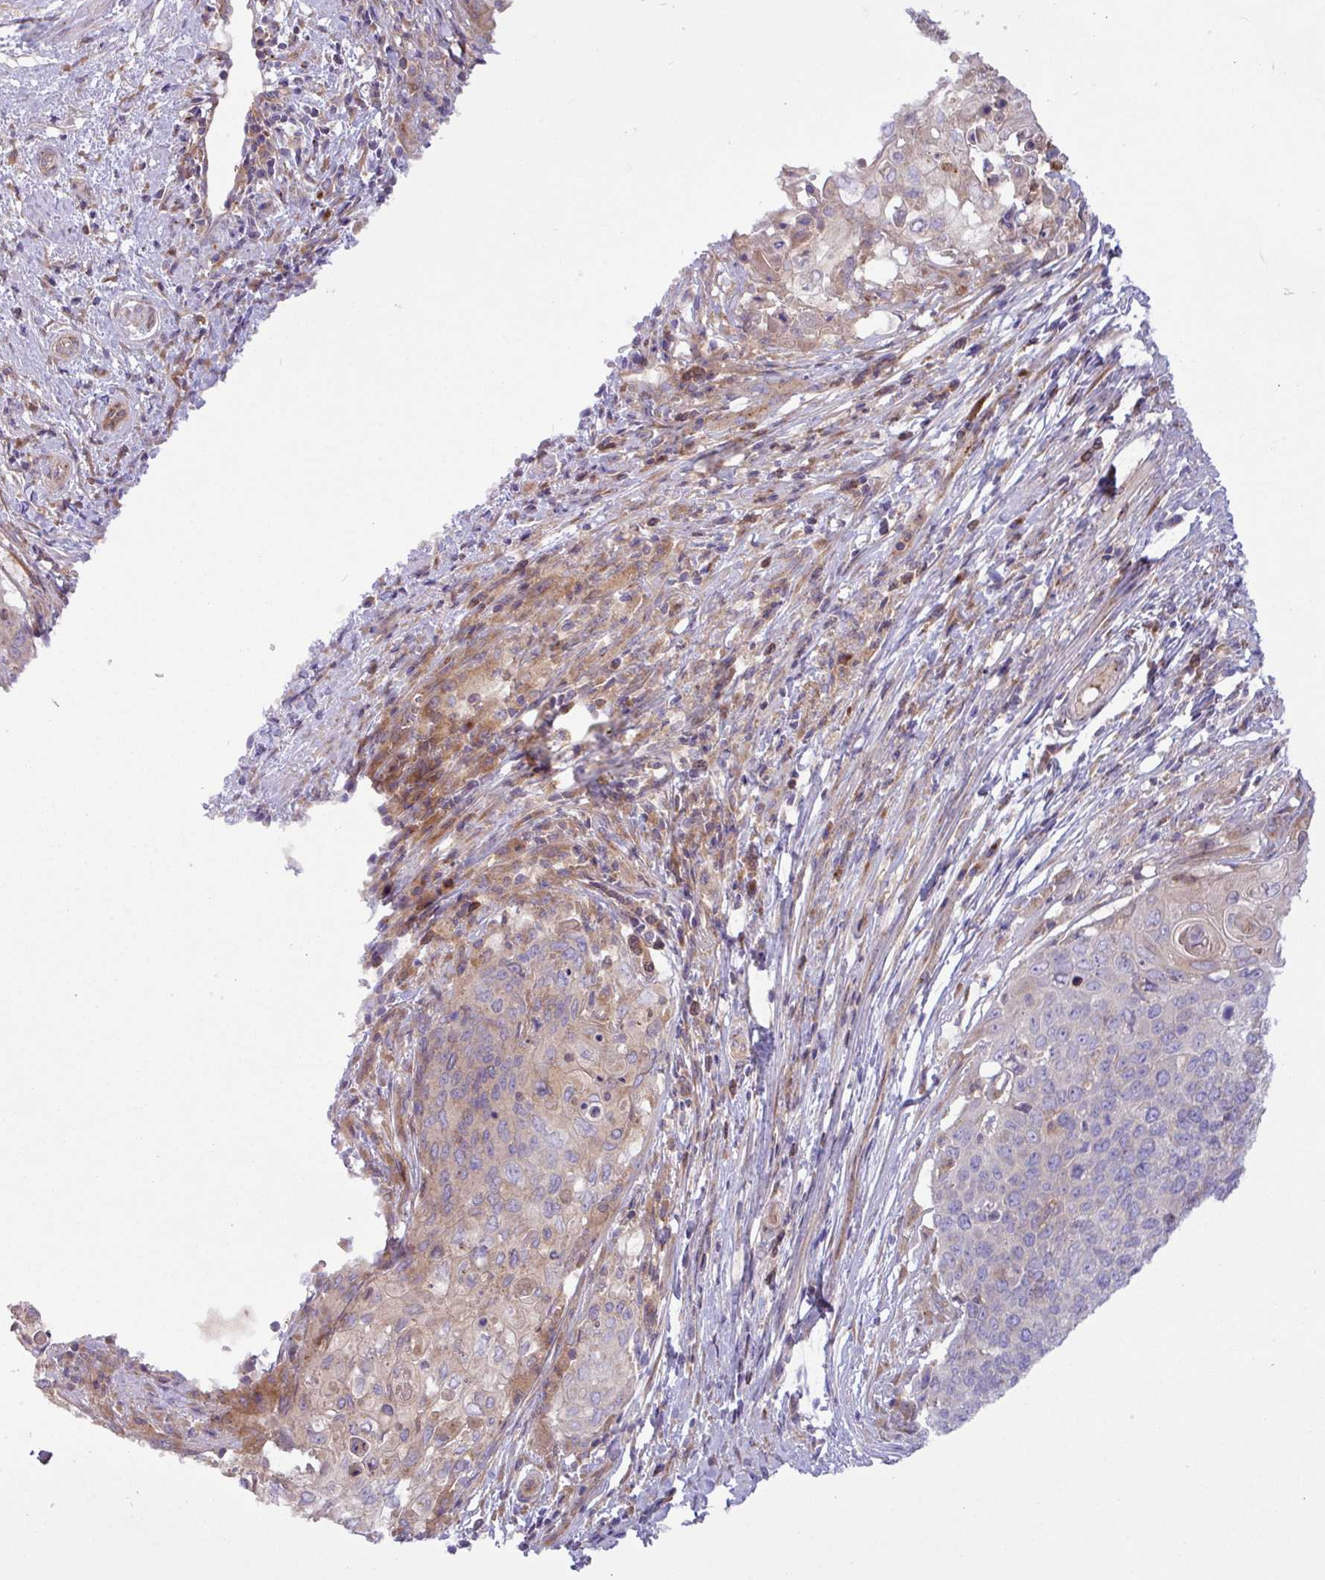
{"staining": {"intensity": "weak", "quantity": "<25%", "location": "cytoplasmic/membranous"}, "tissue": "cervical cancer", "cell_type": "Tumor cells", "image_type": "cancer", "snomed": [{"axis": "morphology", "description": "Squamous cell carcinoma, NOS"}, {"axis": "topography", "description": "Cervix"}], "caption": "Human squamous cell carcinoma (cervical) stained for a protein using IHC demonstrates no staining in tumor cells.", "gene": "RAB19", "patient": {"sex": "female", "age": 39}}